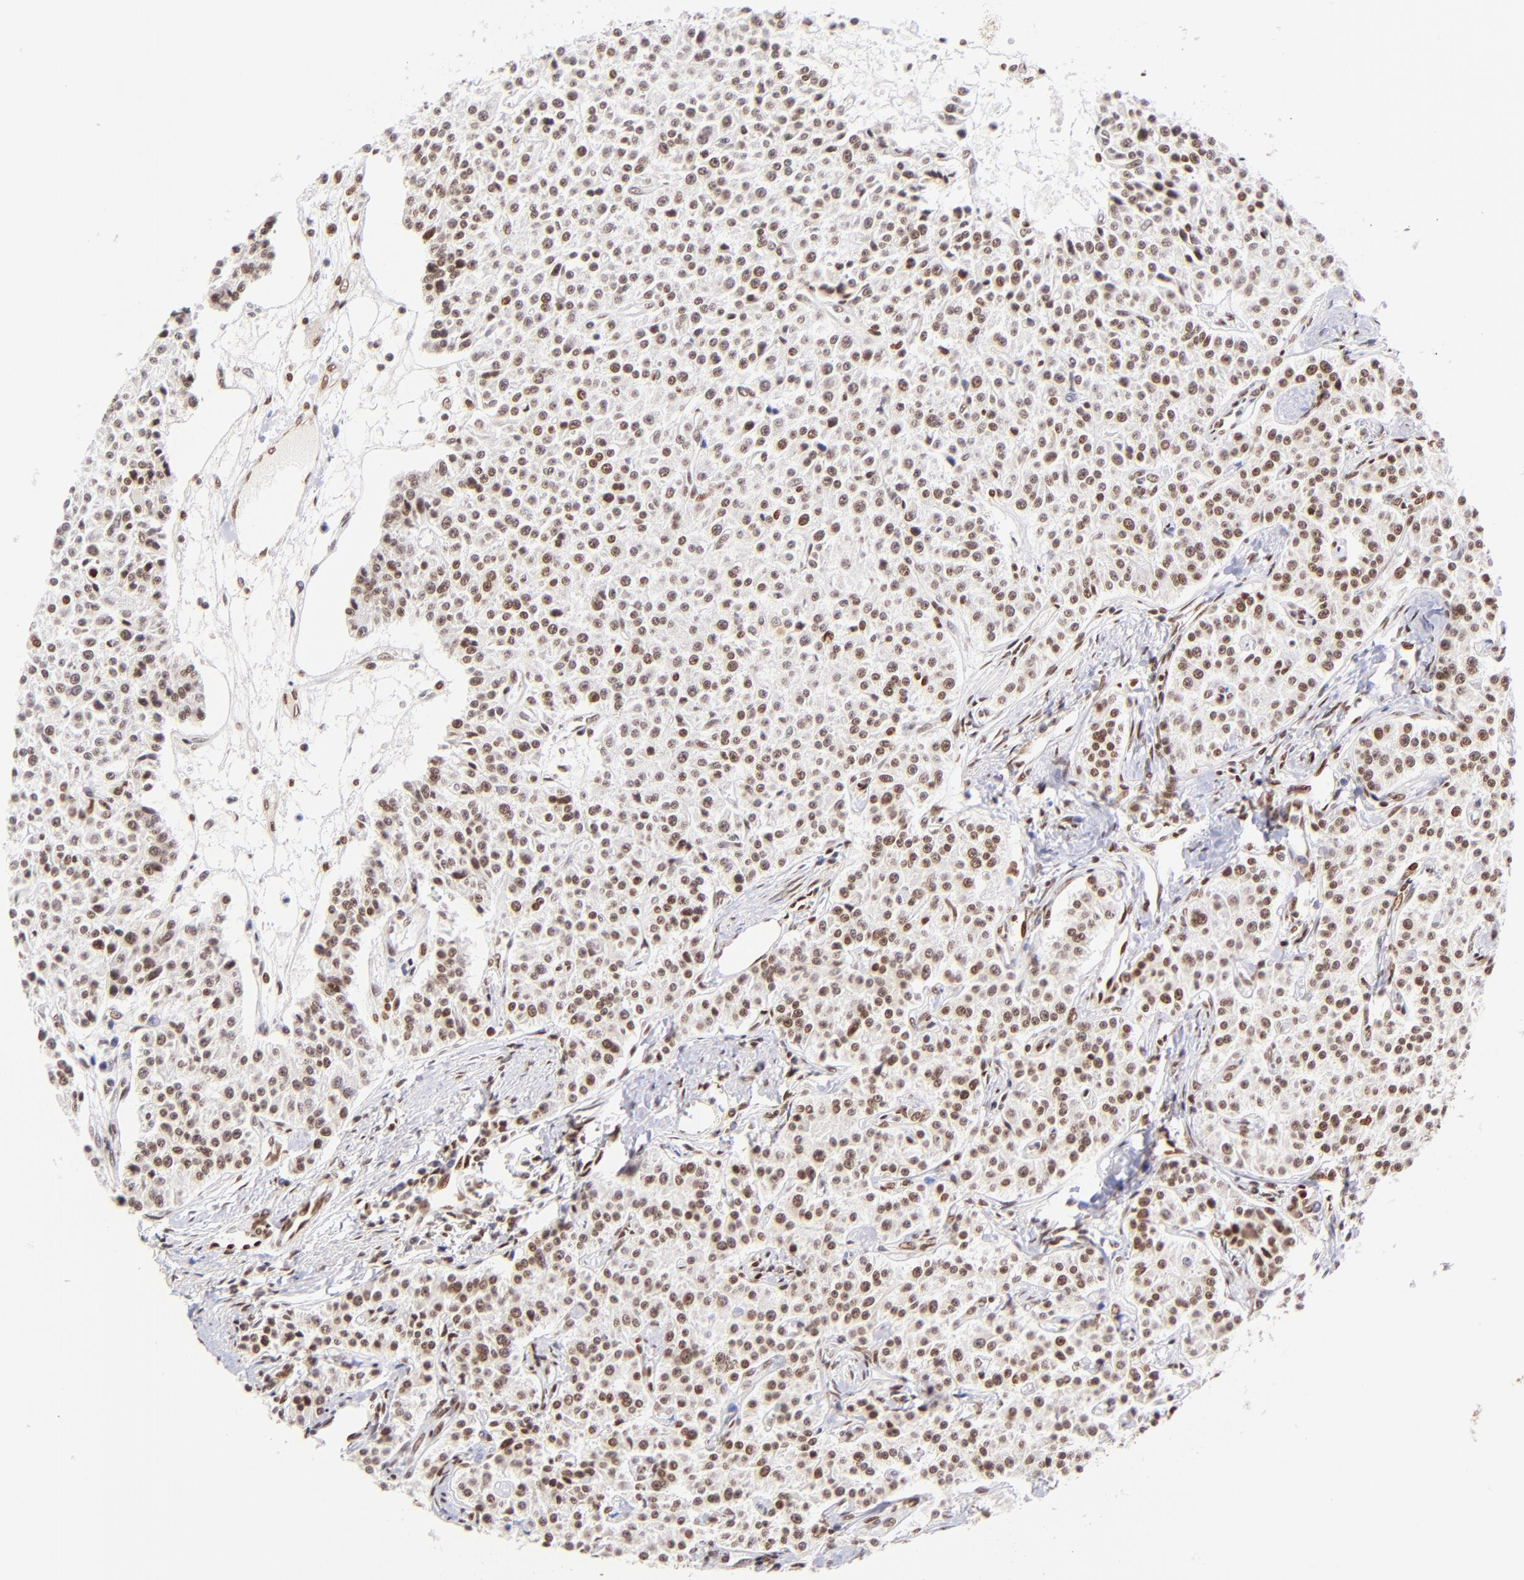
{"staining": {"intensity": "moderate", "quantity": ">75%", "location": "nuclear"}, "tissue": "carcinoid", "cell_type": "Tumor cells", "image_type": "cancer", "snomed": [{"axis": "morphology", "description": "Carcinoid, malignant, NOS"}, {"axis": "topography", "description": "Stomach"}], "caption": "Protein staining reveals moderate nuclear staining in approximately >75% of tumor cells in carcinoid.", "gene": "MIDEAS", "patient": {"sex": "female", "age": 76}}